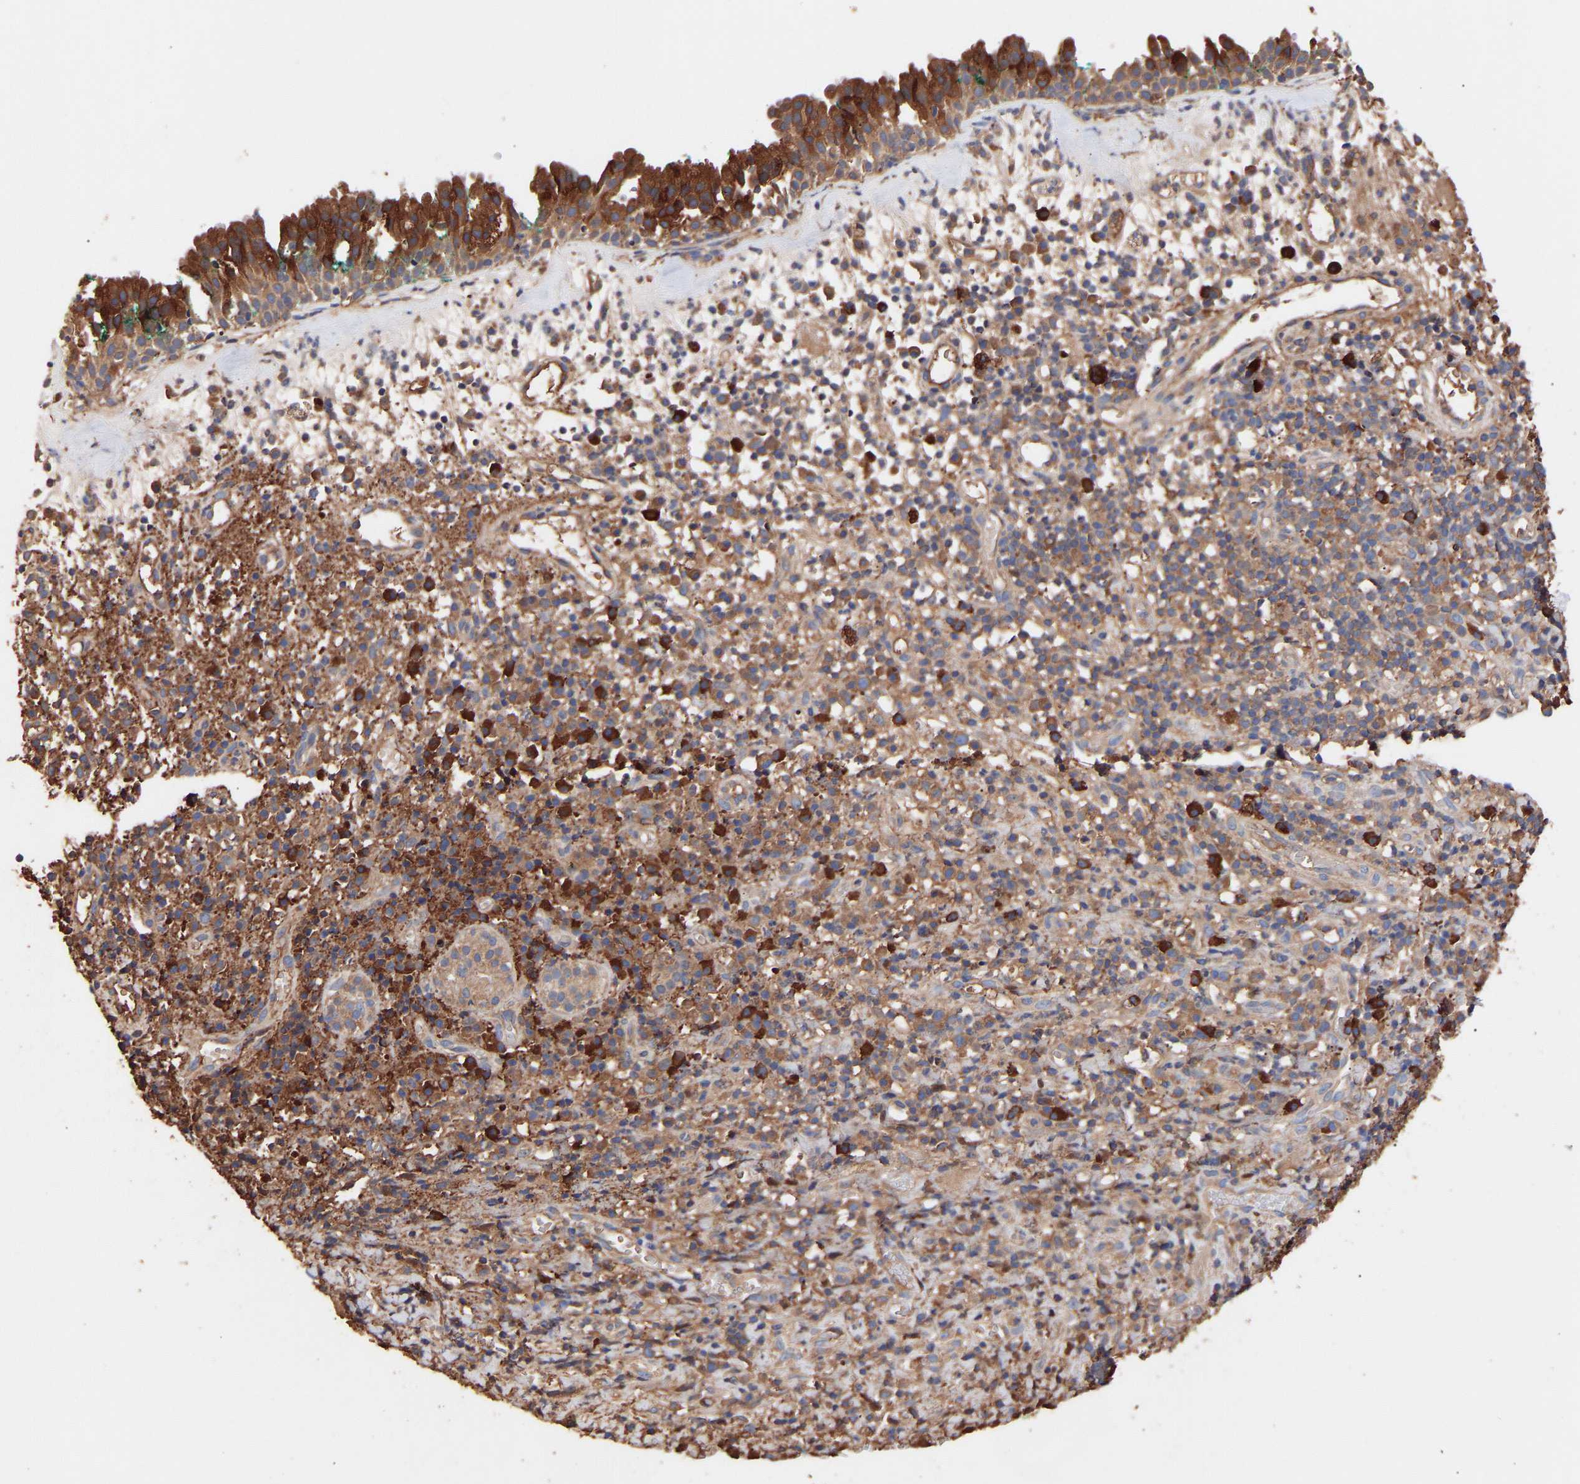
{"staining": {"intensity": "moderate", "quantity": ">75%", "location": "cytoplasmic/membranous"}, "tissue": "nasopharynx", "cell_type": "Respiratory epithelial cells", "image_type": "normal", "snomed": [{"axis": "morphology", "description": "Normal tissue, NOS"}, {"axis": "morphology", "description": "Basal cell carcinoma"}, {"axis": "topography", "description": "Cartilage tissue"}, {"axis": "topography", "description": "Nasopharynx"}, {"axis": "topography", "description": "Oral tissue"}], "caption": "Human nasopharynx stained with a brown dye reveals moderate cytoplasmic/membranous positive expression in approximately >75% of respiratory epithelial cells.", "gene": "TMEM268", "patient": {"sex": "female", "age": 77}}